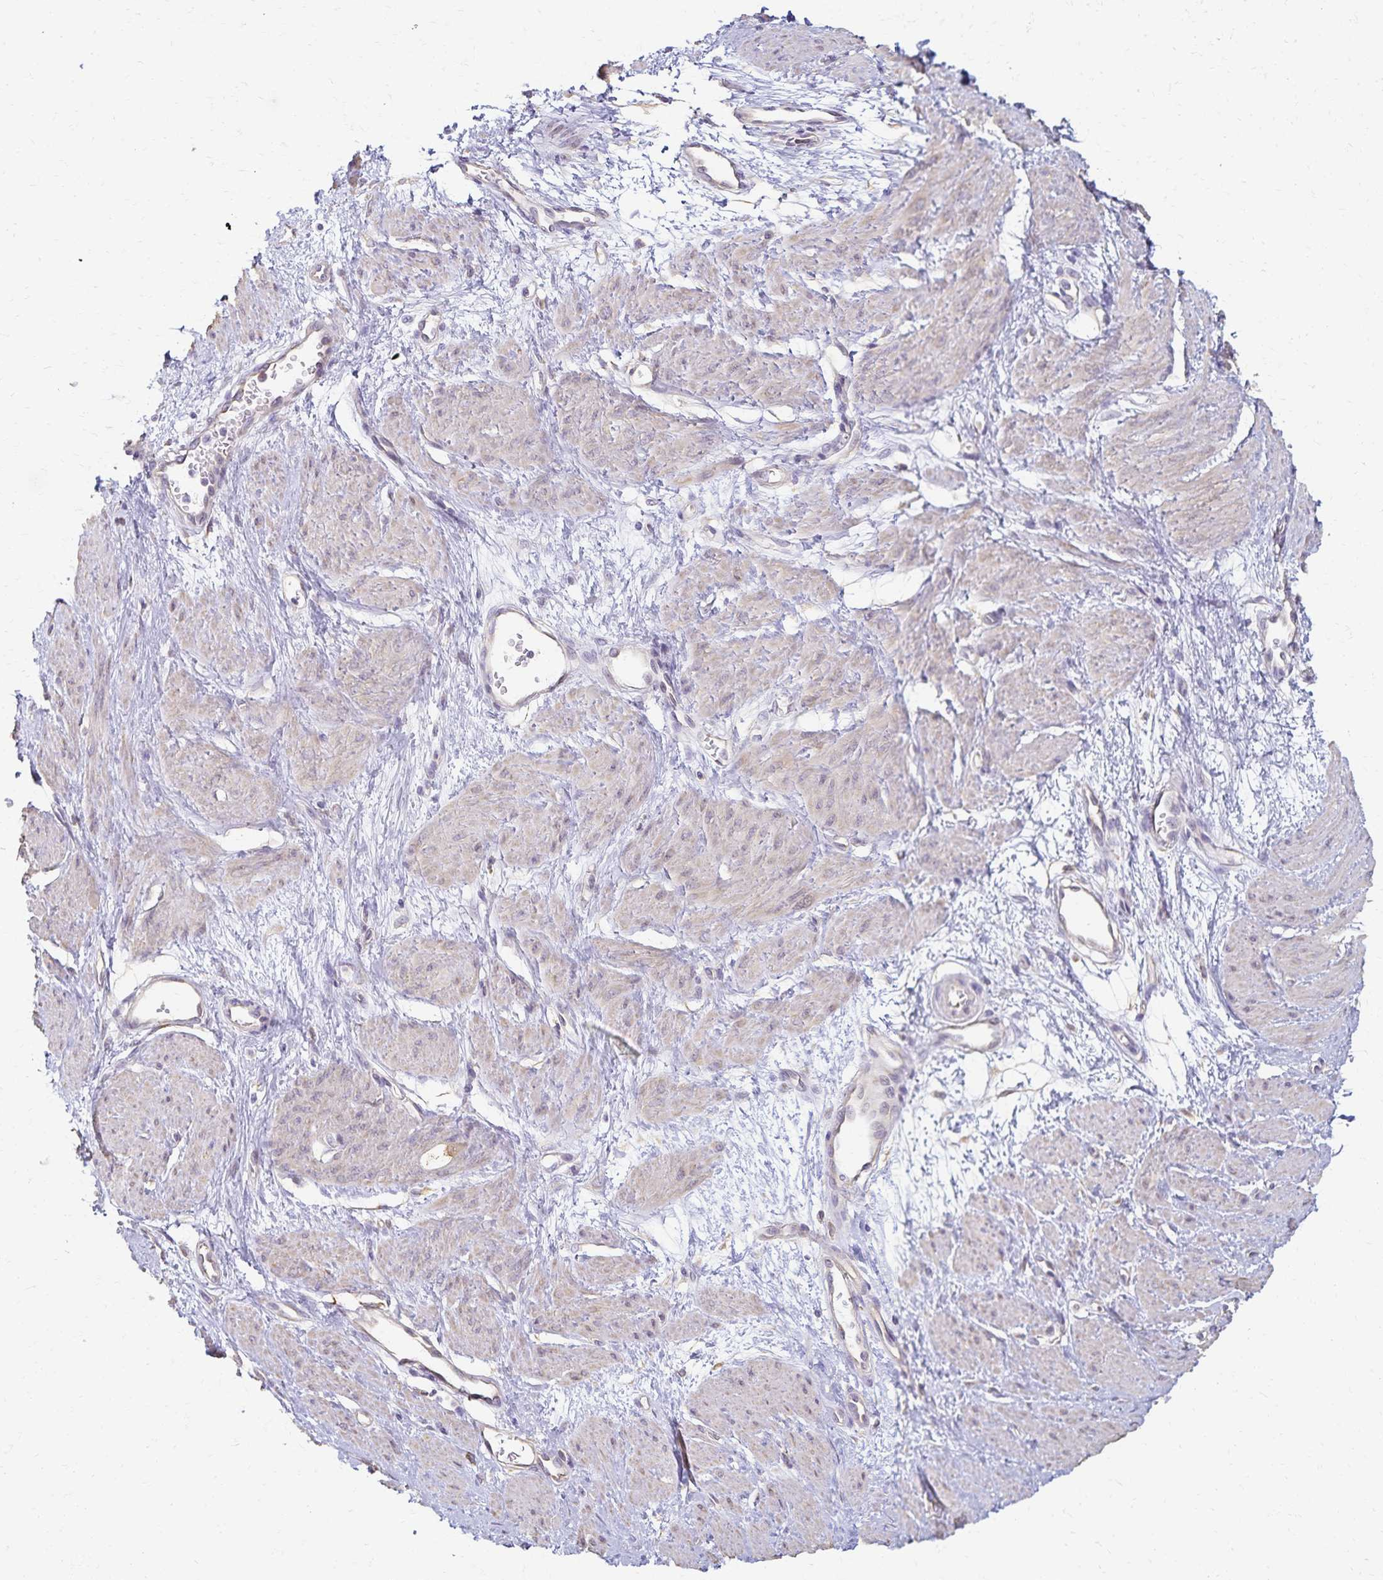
{"staining": {"intensity": "weak", "quantity": "<25%", "location": "cytoplasmic/membranous"}, "tissue": "smooth muscle", "cell_type": "Smooth muscle cells", "image_type": "normal", "snomed": [{"axis": "morphology", "description": "Normal tissue, NOS"}, {"axis": "topography", "description": "Smooth muscle"}, {"axis": "topography", "description": "Uterus"}], "caption": "This is an IHC photomicrograph of normal human smooth muscle. There is no staining in smooth muscle cells.", "gene": "KISS1", "patient": {"sex": "female", "age": 39}}